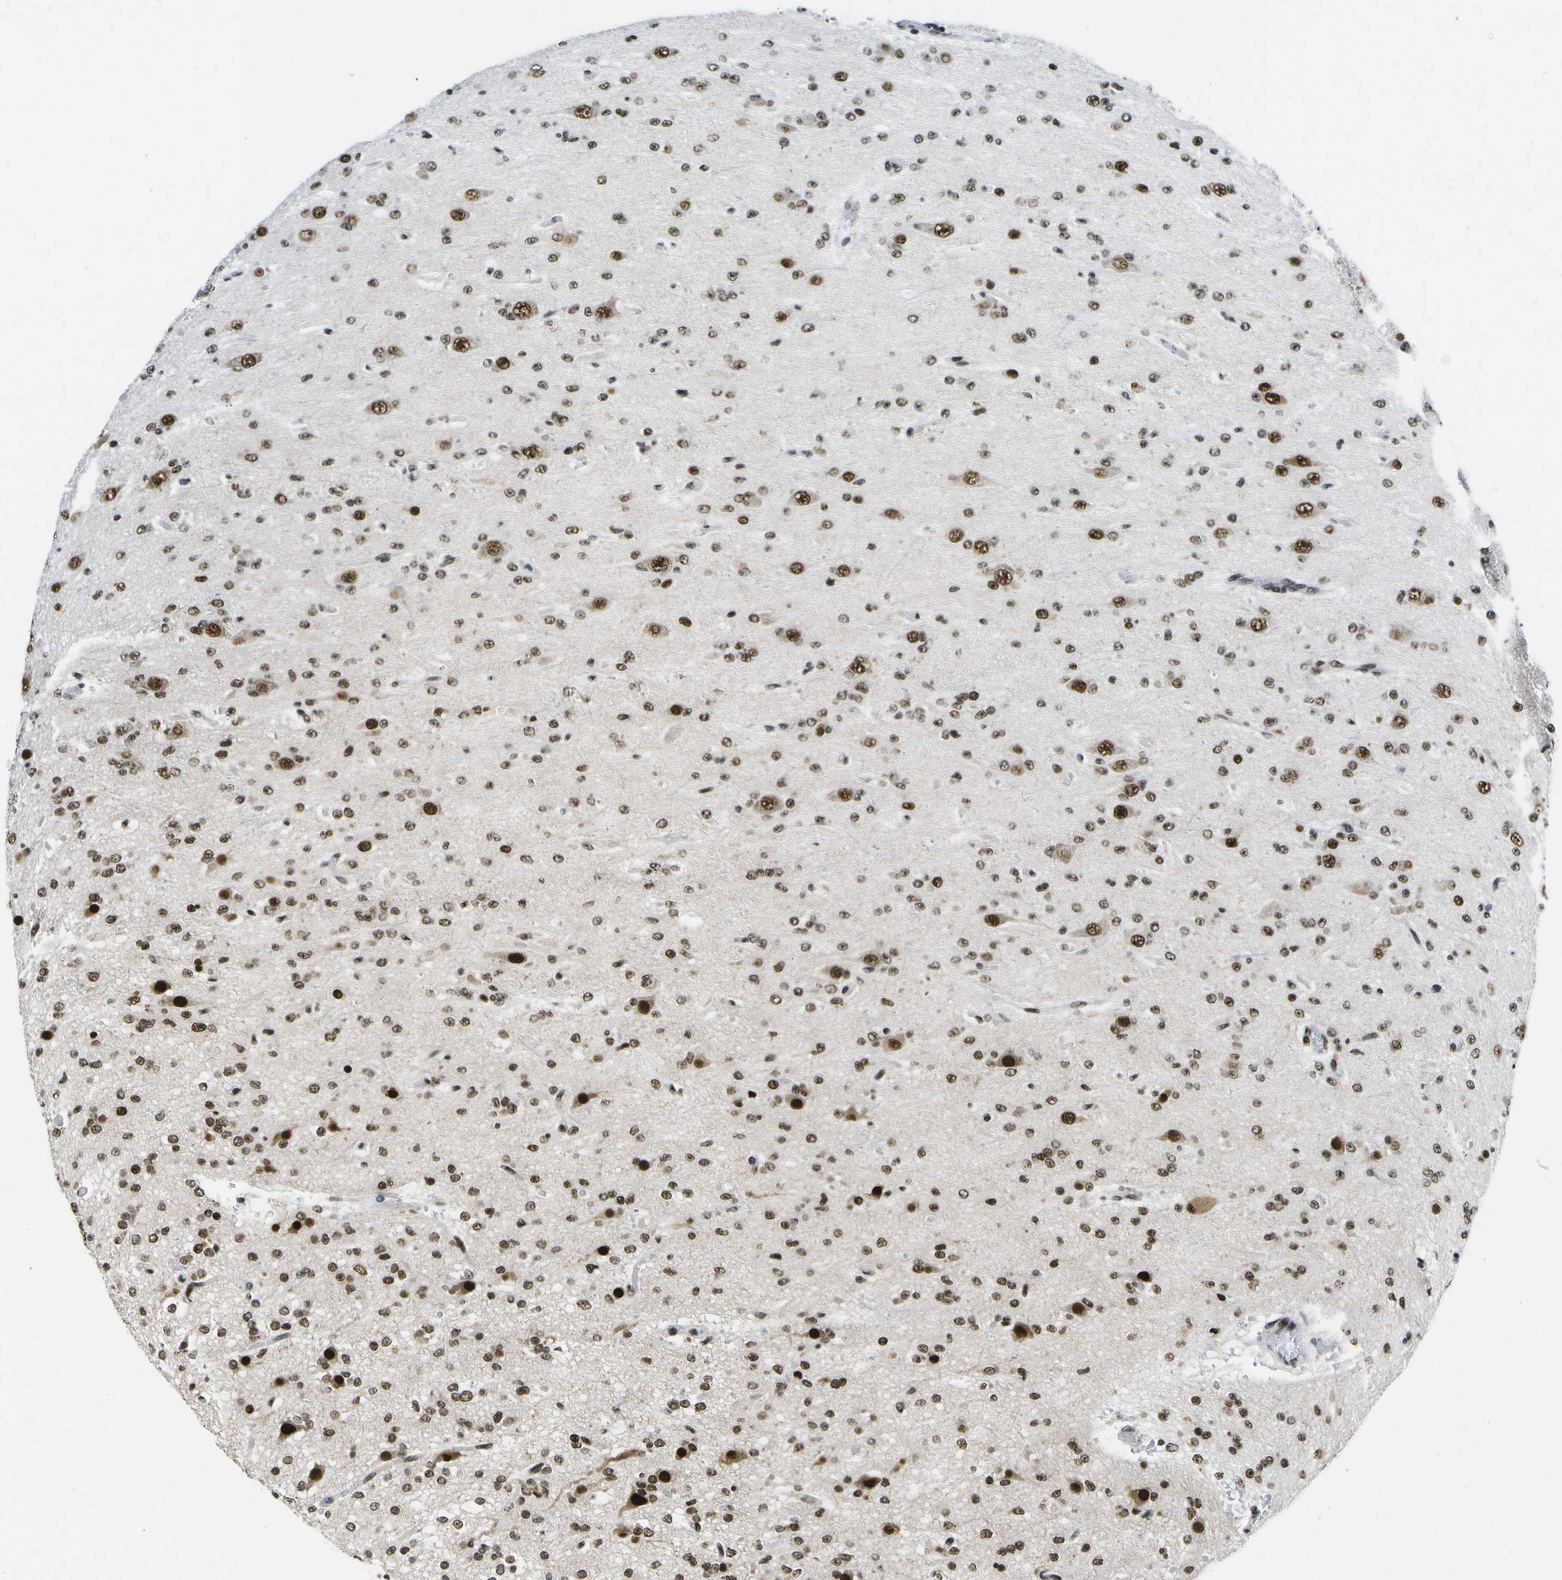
{"staining": {"intensity": "moderate", "quantity": ">75%", "location": "nuclear"}, "tissue": "glioma", "cell_type": "Tumor cells", "image_type": "cancer", "snomed": [{"axis": "morphology", "description": "Glioma, malignant, Low grade"}, {"axis": "topography", "description": "Brain"}], "caption": "A medium amount of moderate nuclear expression is identified in approximately >75% of tumor cells in low-grade glioma (malignant) tissue.", "gene": "NSRP1", "patient": {"sex": "male", "age": 38}}